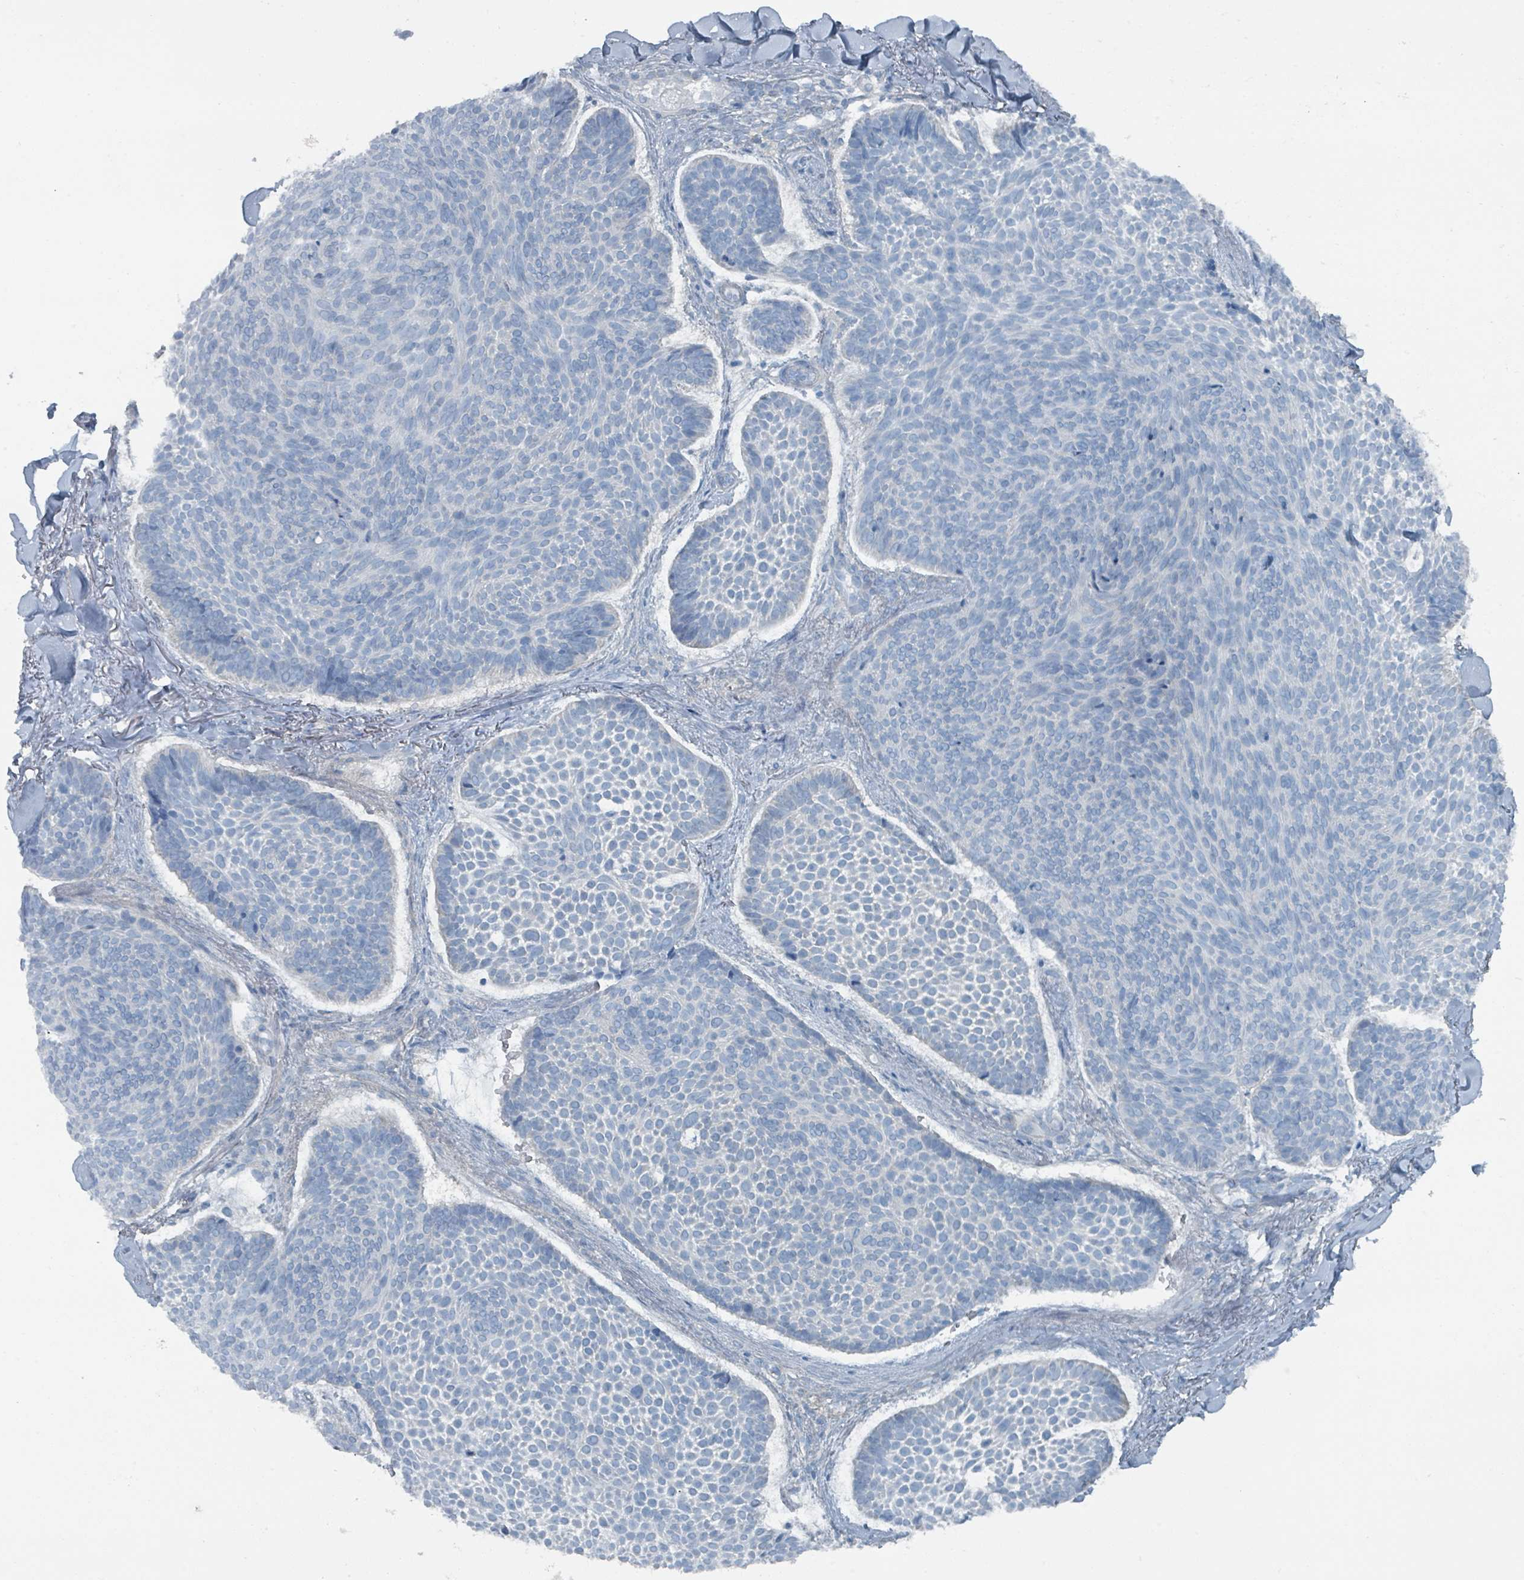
{"staining": {"intensity": "negative", "quantity": "none", "location": "none"}, "tissue": "skin cancer", "cell_type": "Tumor cells", "image_type": "cancer", "snomed": [{"axis": "morphology", "description": "Basal cell carcinoma"}, {"axis": "topography", "description": "Skin"}], "caption": "The micrograph displays no staining of tumor cells in skin basal cell carcinoma.", "gene": "GAMT", "patient": {"sex": "male", "age": 70}}